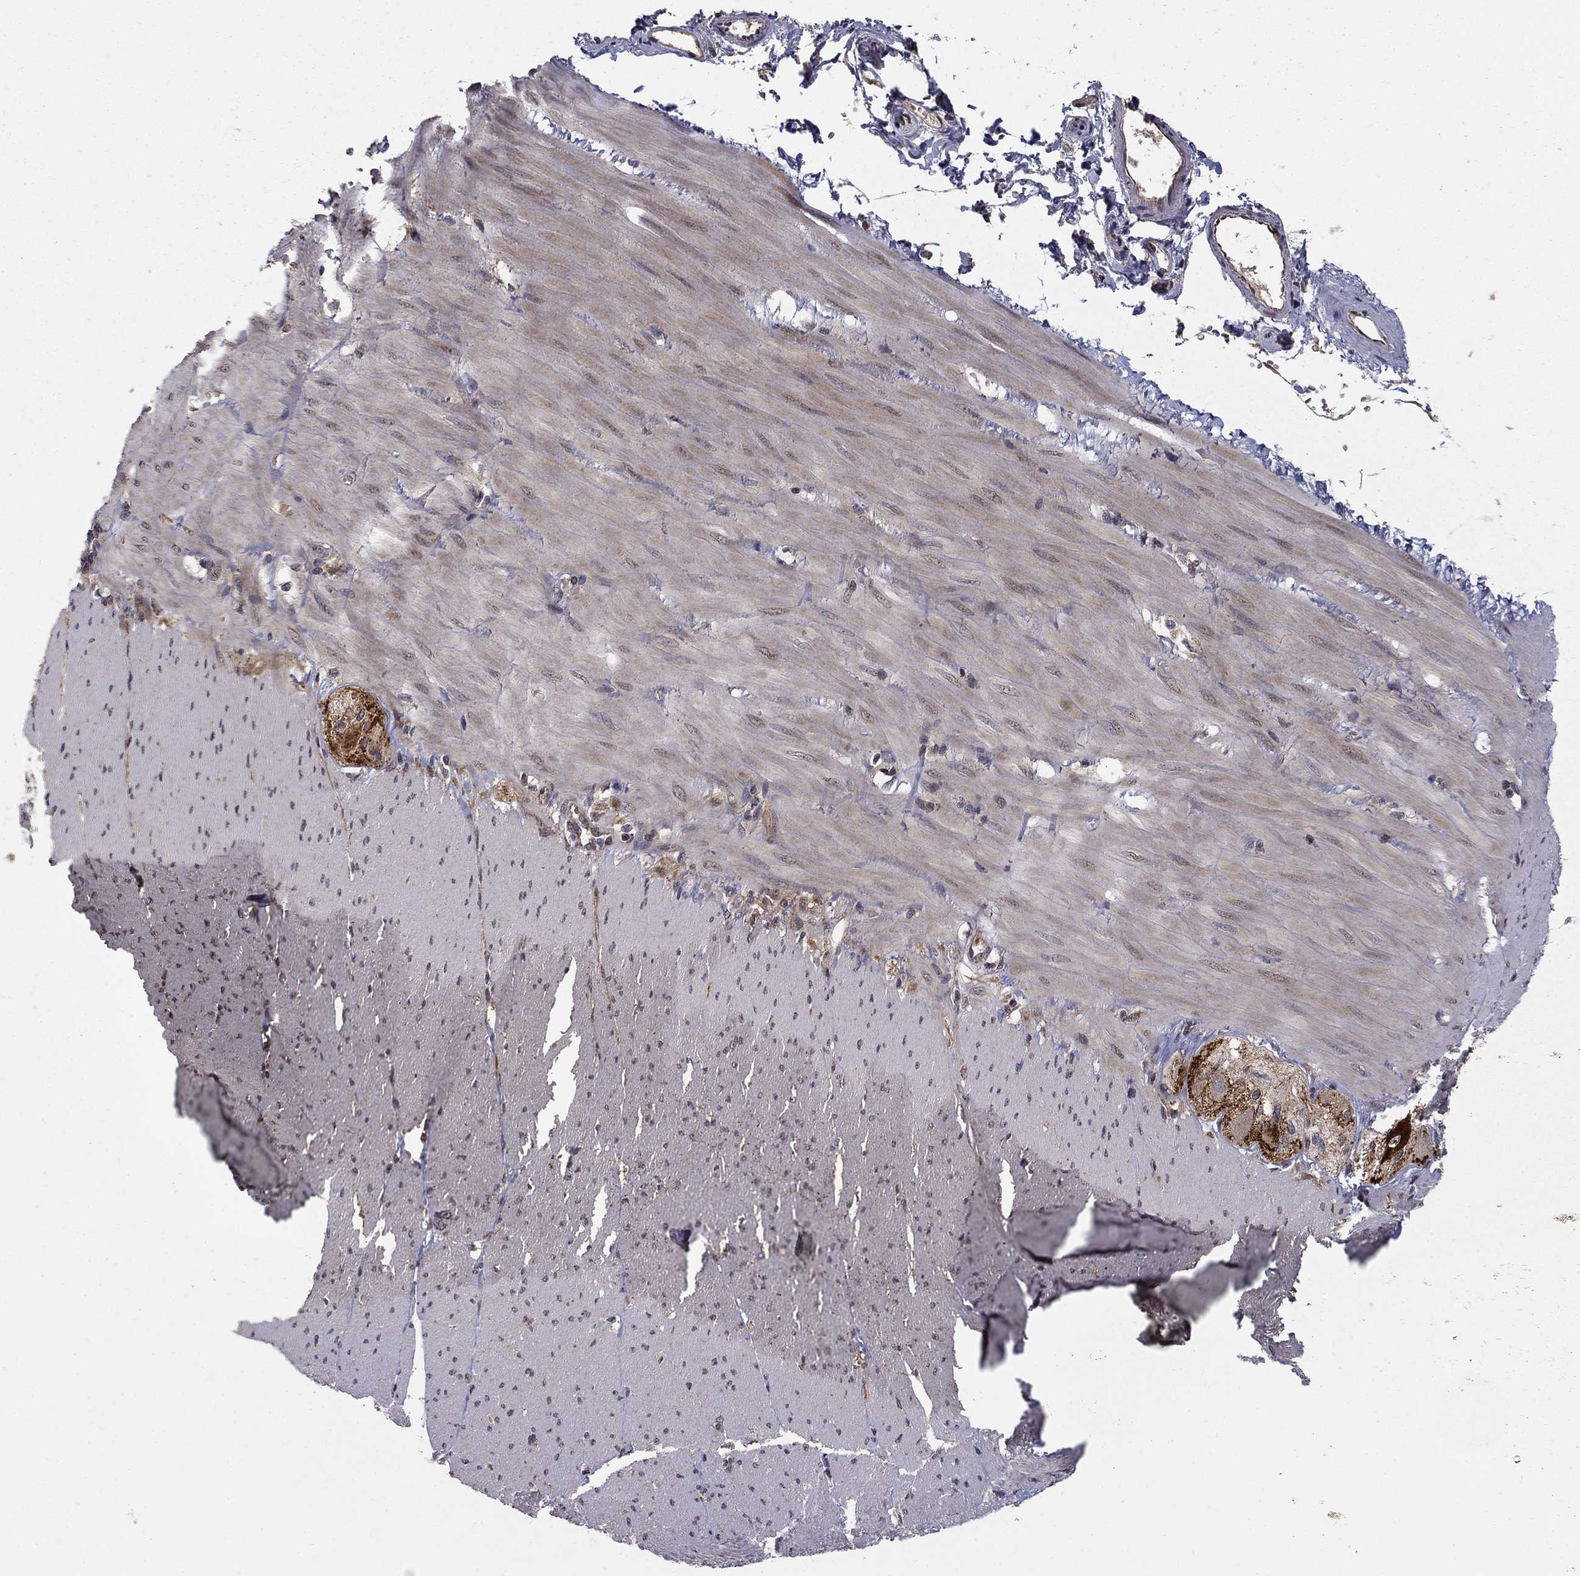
{"staining": {"intensity": "negative", "quantity": "none", "location": "none"}, "tissue": "adipose tissue", "cell_type": "Adipocytes", "image_type": "normal", "snomed": [{"axis": "morphology", "description": "Normal tissue, NOS"}, {"axis": "topography", "description": "Smooth muscle"}, {"axis": "topography", "description": "Duodenum"}, {"axis": "topography", "description": "Peripheral nerve tissue"}], "caption": "The immunohistochemistry (IHC) image has no significant positivity in adipocytes of adipose tissue.", "gene": "SLC2A13", "patient": {"sex": "female", "age": 61}}